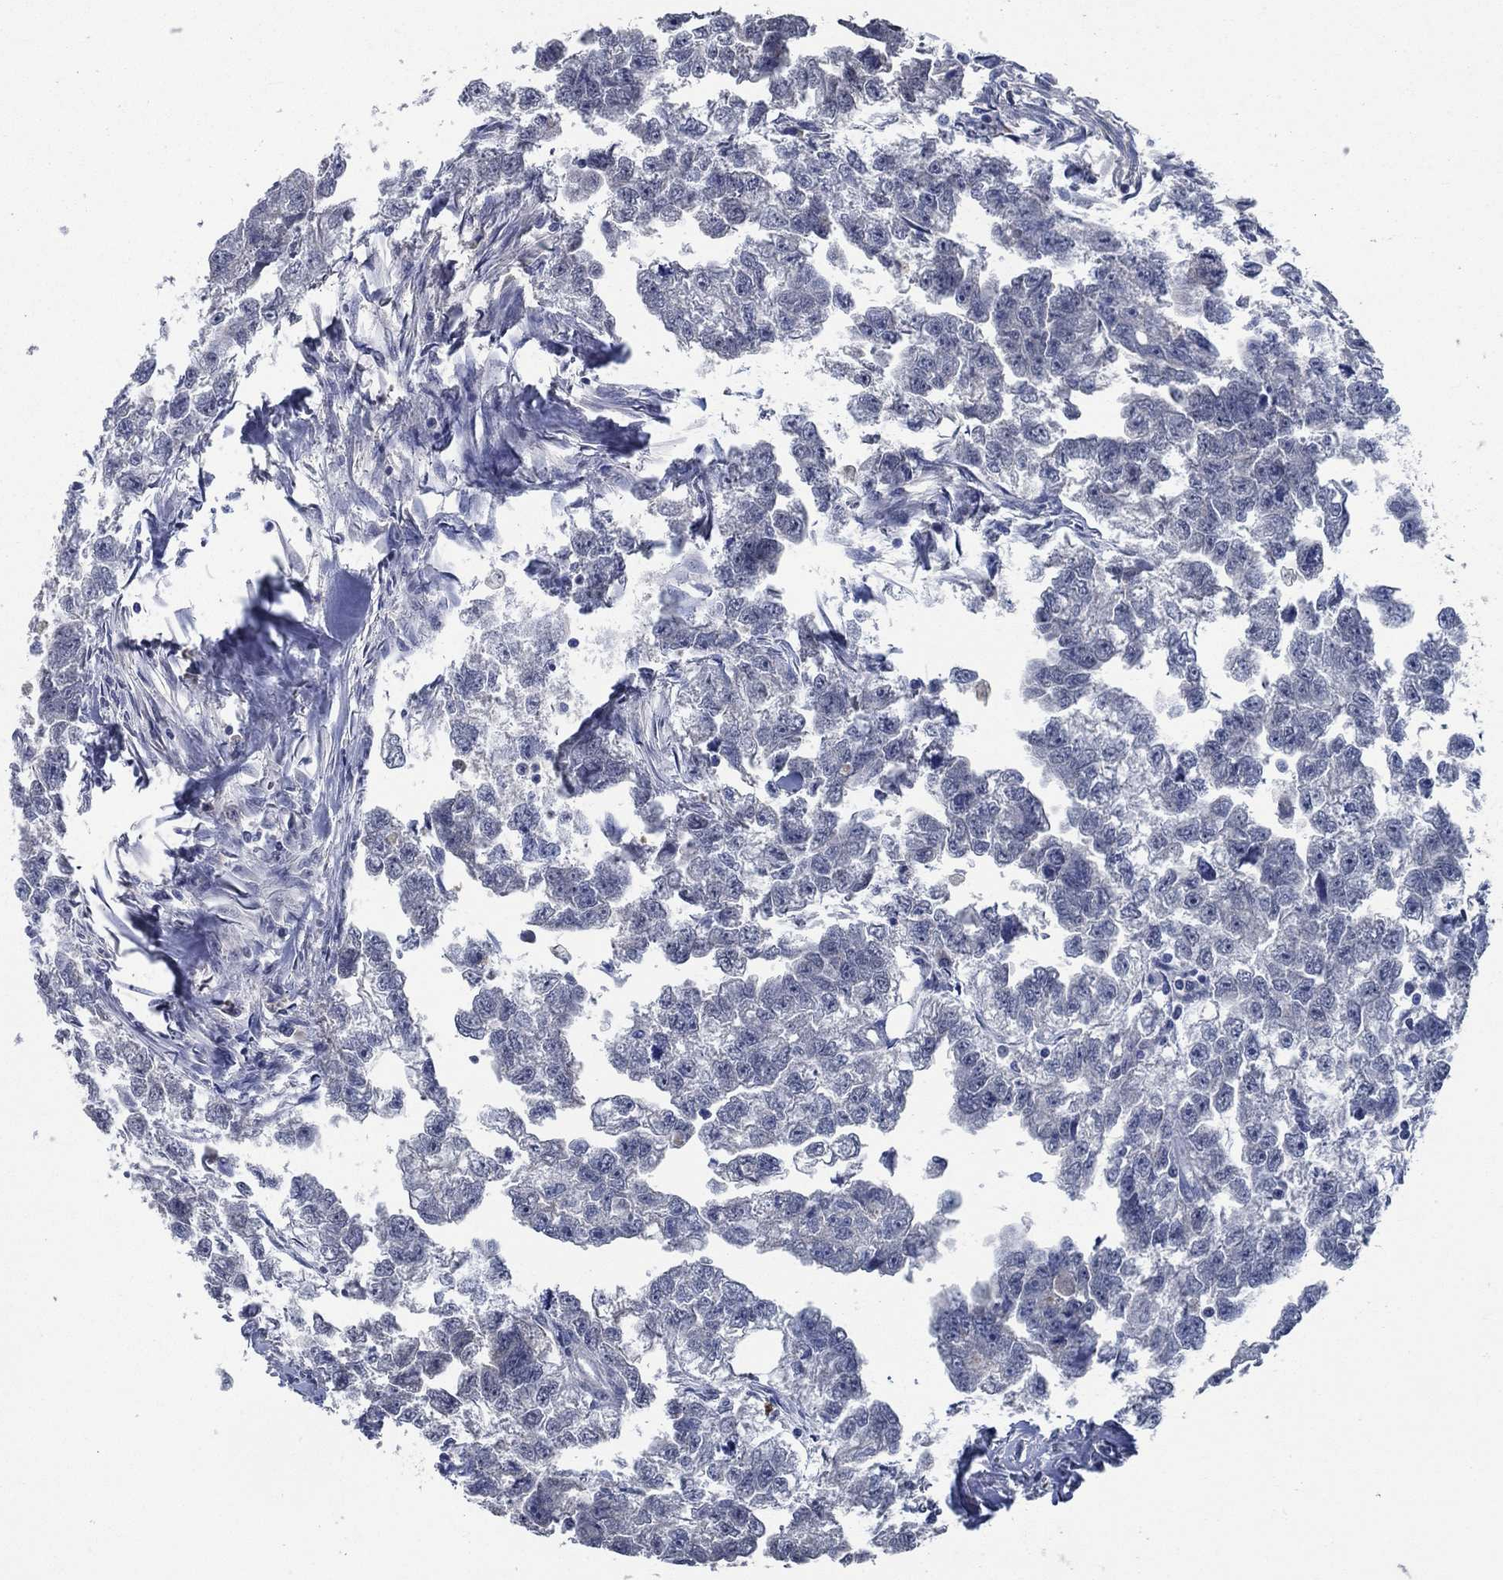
{"staining": {"intensity": "negative", "quantity": "none", "location": "none"}, "tissue": "testis cancer", "cell_type": "Tumor cells", "image_type": "cancer", "snomed": [{"axis": "morphology", "description": "Carcinoma, Embryonal, NOS"}, {"axis": "morphology", "description": "Teratoma, malignant, NOS"}, {"axis": "topography", "description": "Testis"}], "caption": "Immunohistochemical staining of testis embryonal carcinoma exhibits no significant staining in tumor cells.", "gene": "OBSCN", "patient": {"sex": "male", "age": 44}}